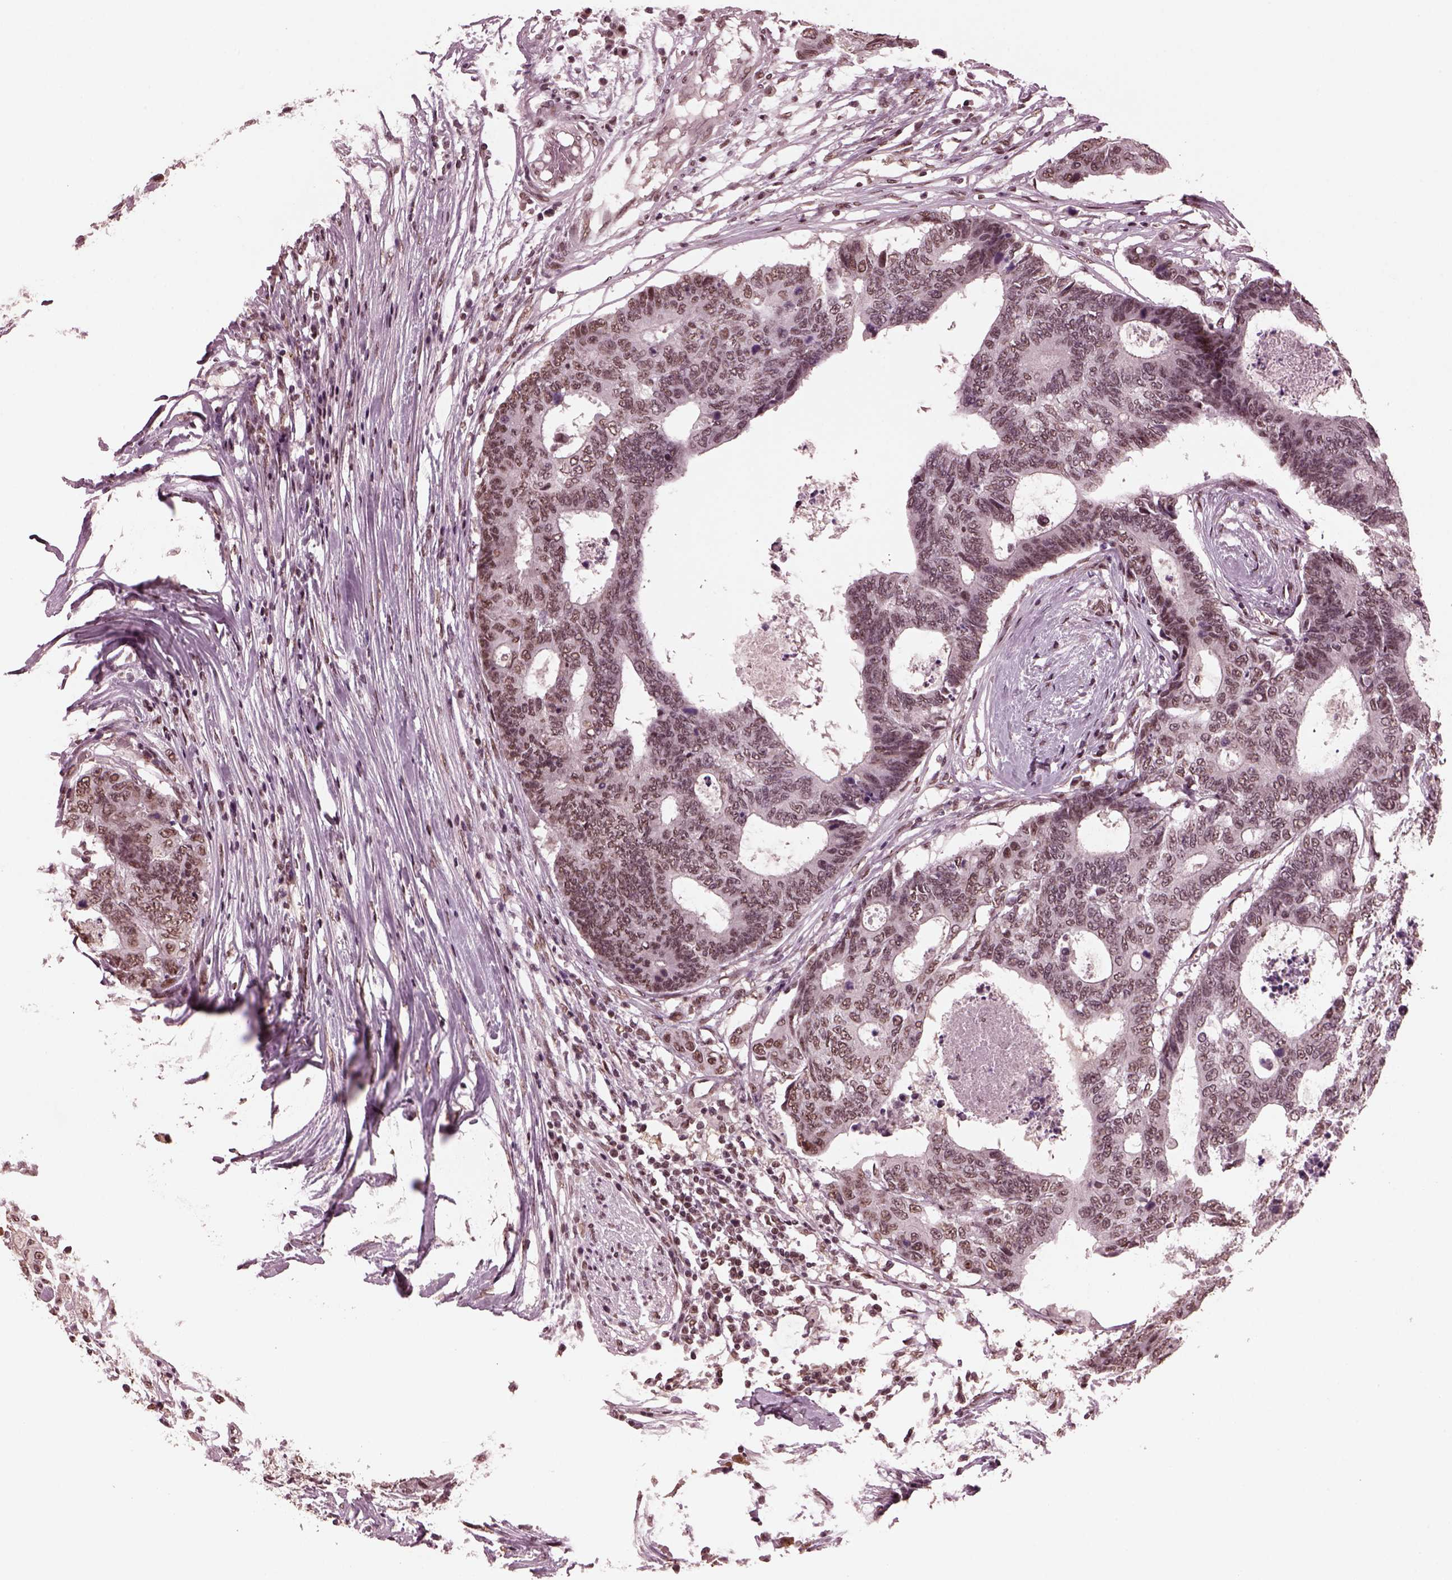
{"staining": {"intensity": "weak", "quantity": "25%-75%", "location": "nuclear"}, "tissue": "colorectal cancer", "cell_type": "Tumor cells", "image_type": "cancer", "snomed": [{"axis": "morphology", "description": "Adenocarcinoma, NOS"}, {"axis": "topography", "description": "Colon"}], "caption": "Immunohistochemistry (DAB) staining of colorectal adenocarcinoma shows weak nuclear protein positivity in about 25%-75% of tumor cells.", "gene": "NAP1L5", "patient": {"sex": "female", "age": 48}}